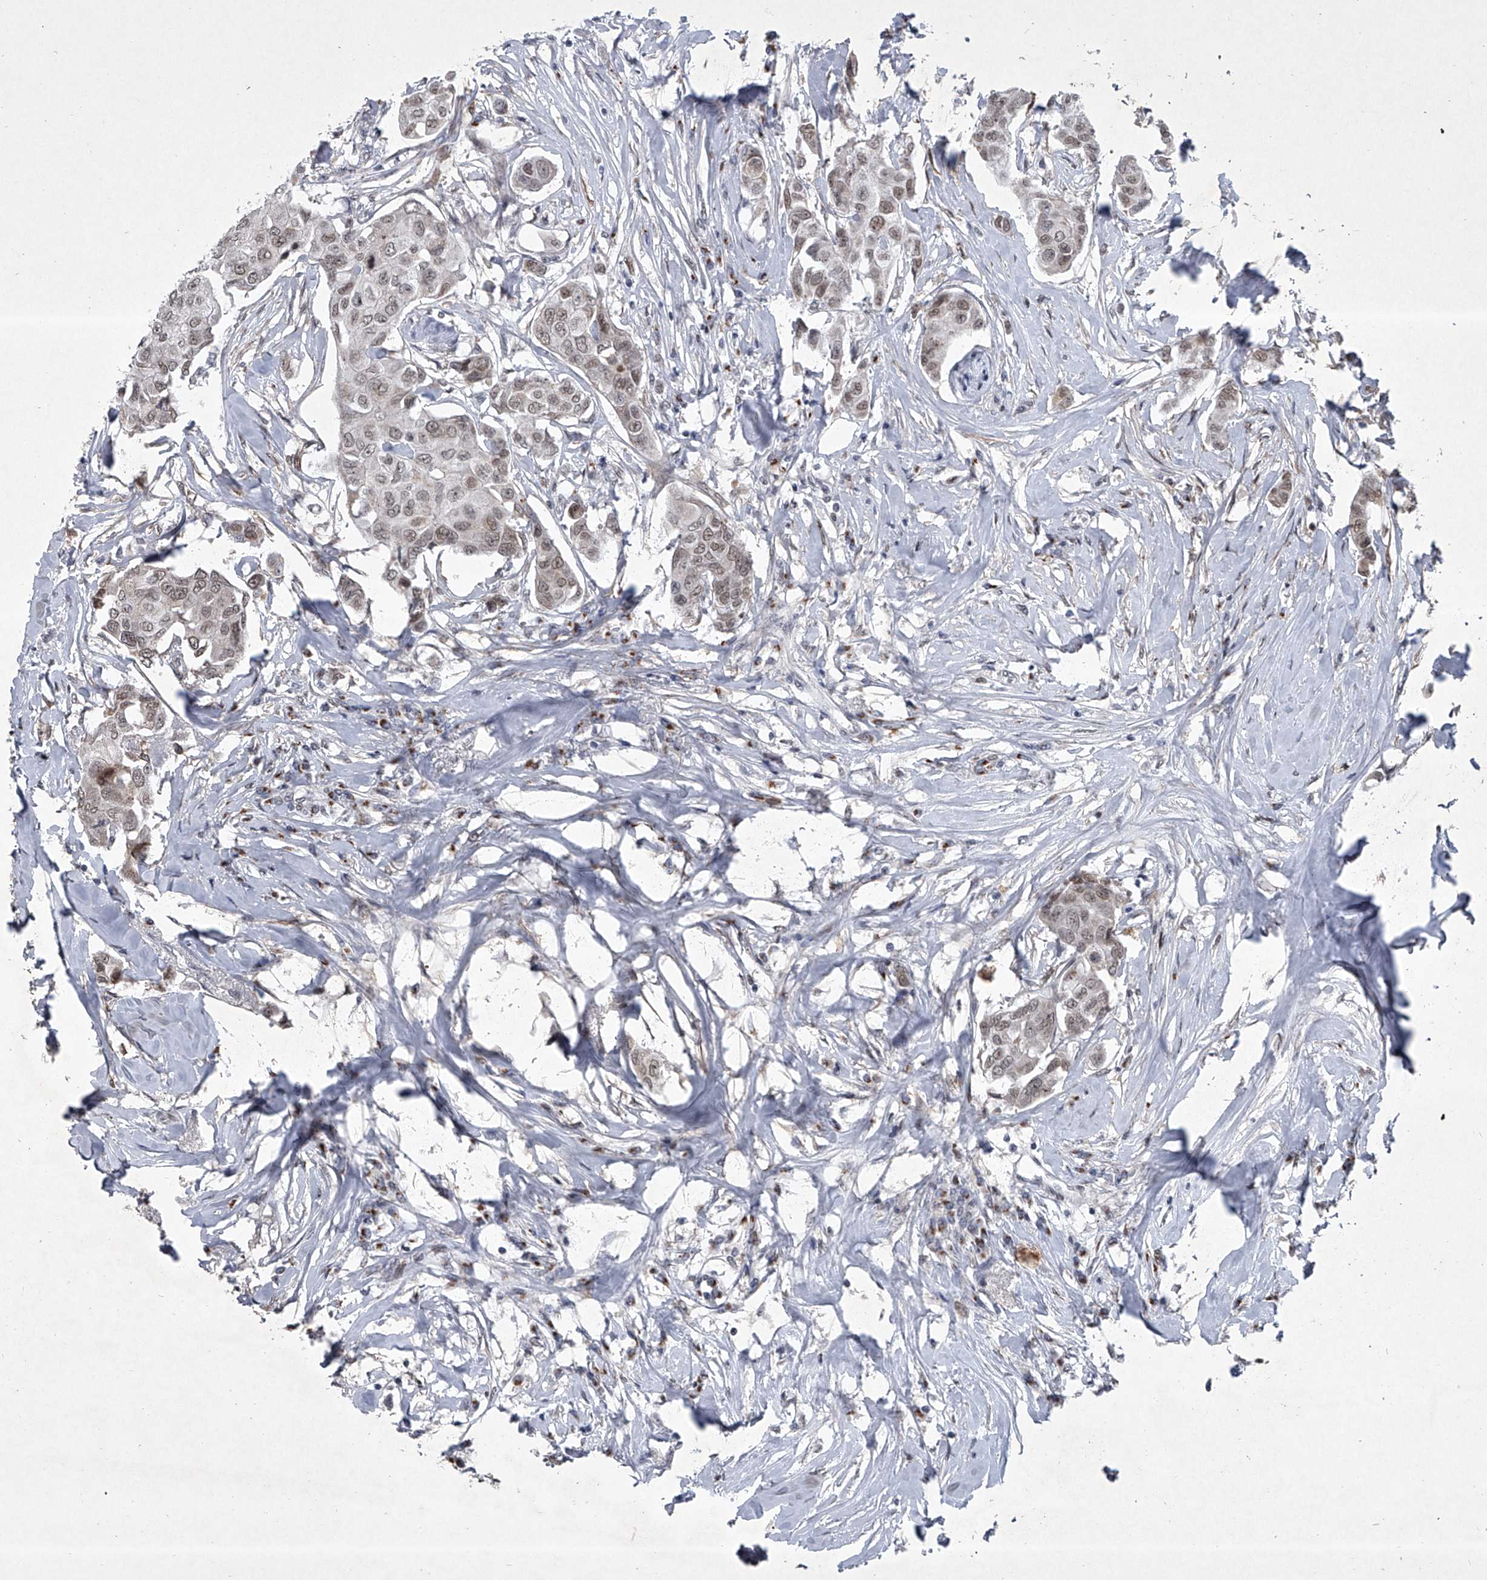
{"staining": {"intensity": "moderate", "quantity": "25%-75%", "location": "nuclear"}, "tissue": "breast cancer", "cell_type": "Tumor cells", "image_type": "cancer", "snomed": [{"axis": "morphology", "description": "Duct carcinoma"}, {"axis": "topography", "description": "Breast"}], "caption": "High-power microscopy captured an IHC photomicrograph of breast cancer, revealing moderate nuclear staining in approximately 25%-75% of tumor cells. Using DAB (brown) and hematoxylin (blue) stains, captured at high magnification using brightfield microscopy.", "gene": "MLLT1", "patient": {"sex": "female", "age": 80}}